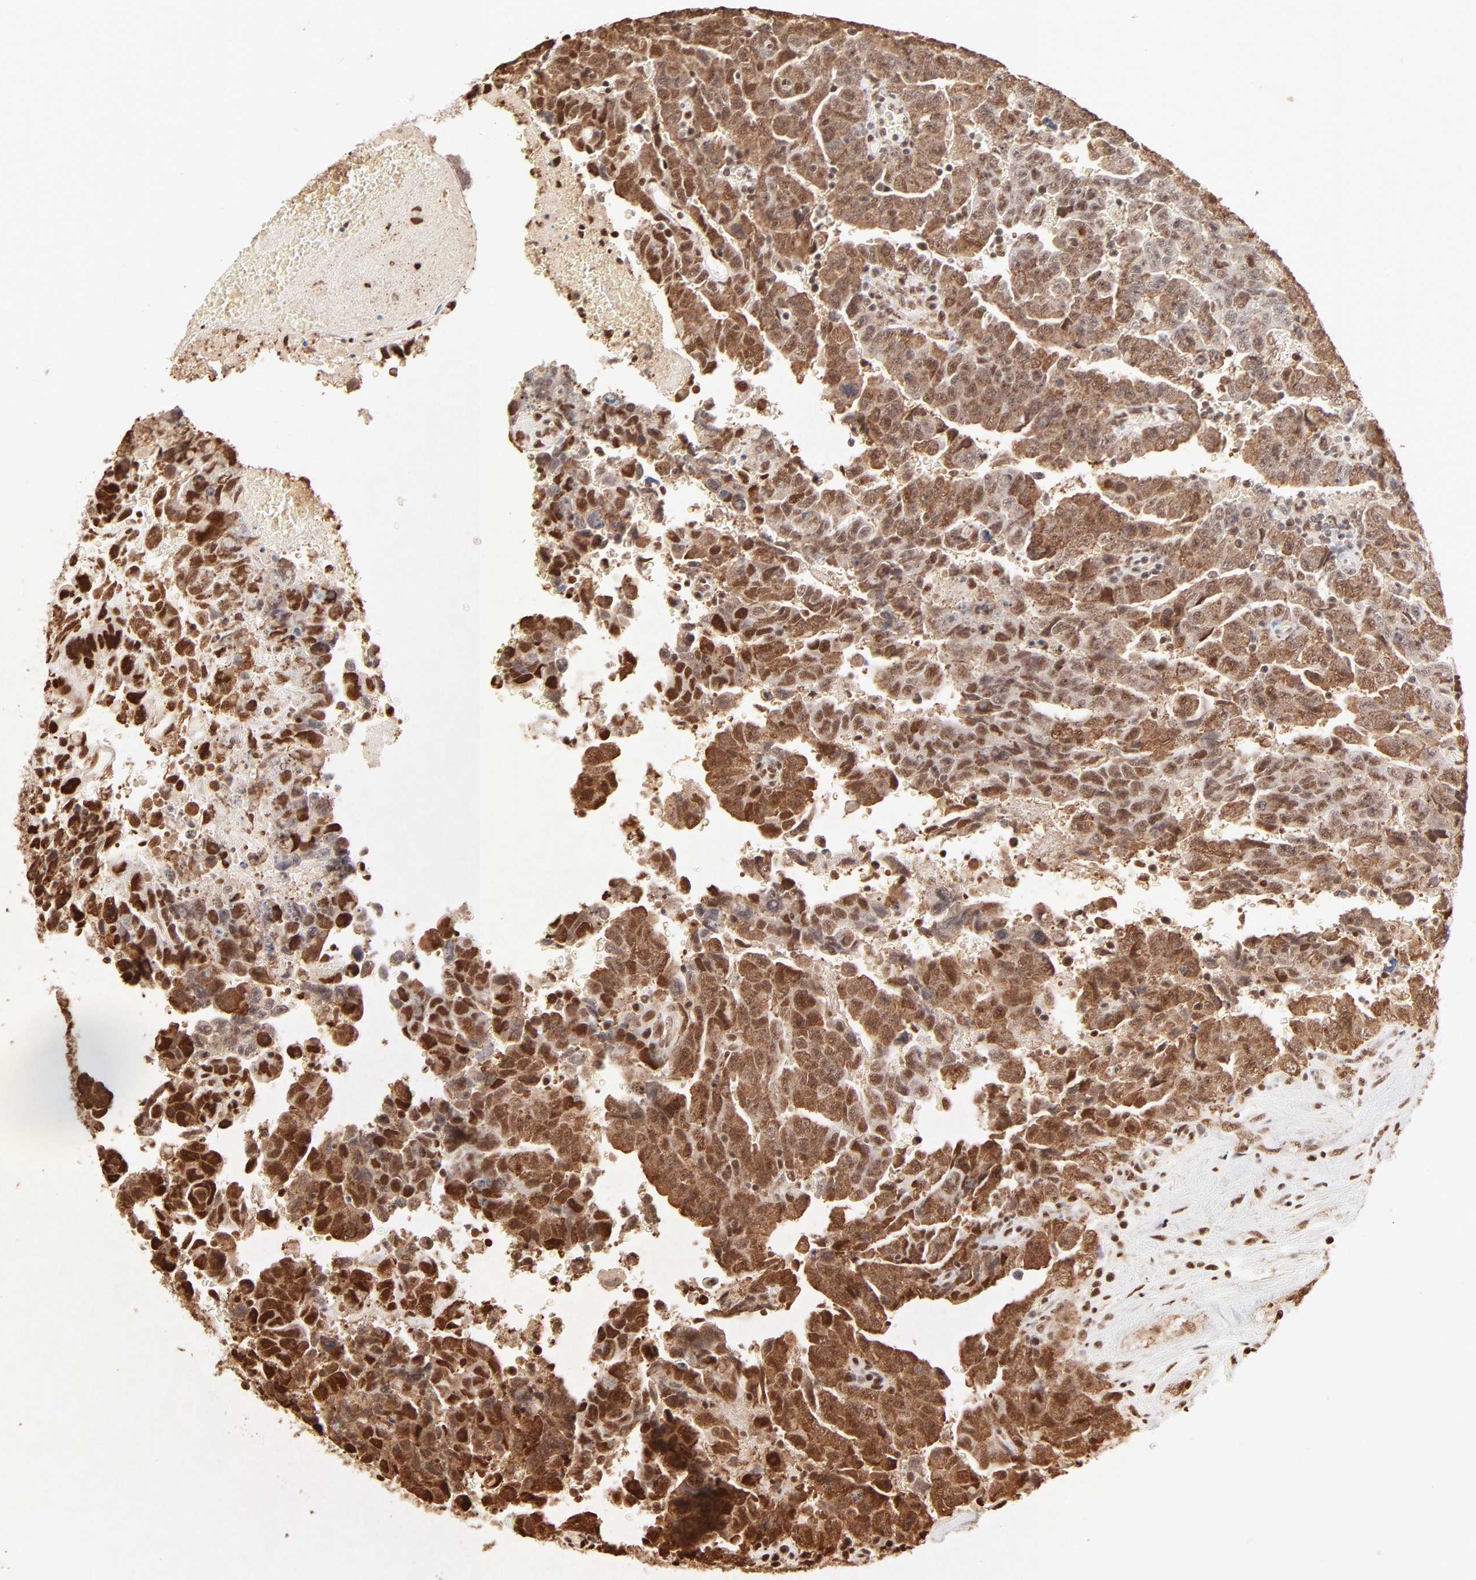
{"staining": {"intensity": "strong", "quantity": ">75%", "location": "cytoplasmic/membranous,nuclear"}, "tissue": "testis cancer", "cell_type": "Tumor cells", "image_type": "cancer", "snomed": [{"axis": "morphology", "description": "Carcinoma, Embryonal, NOS"}, {"axis": "topography", "description": "Testis"}], "caption": "Immunohistochemistry (IHC) staining of testis cancer, which shows high levels of strong cytoplasmic/membranous and nuclear staining in about >75% of tumor cells indicating strong cytoplasmic/membranous and nuclear protein positivity. The staining was performed using DAB (brown) for protein detection and nuclei were counterstained in hematoxylin (blue).", "gene": "FAM50A", "patient": {"sex": "male", "age": 28}}